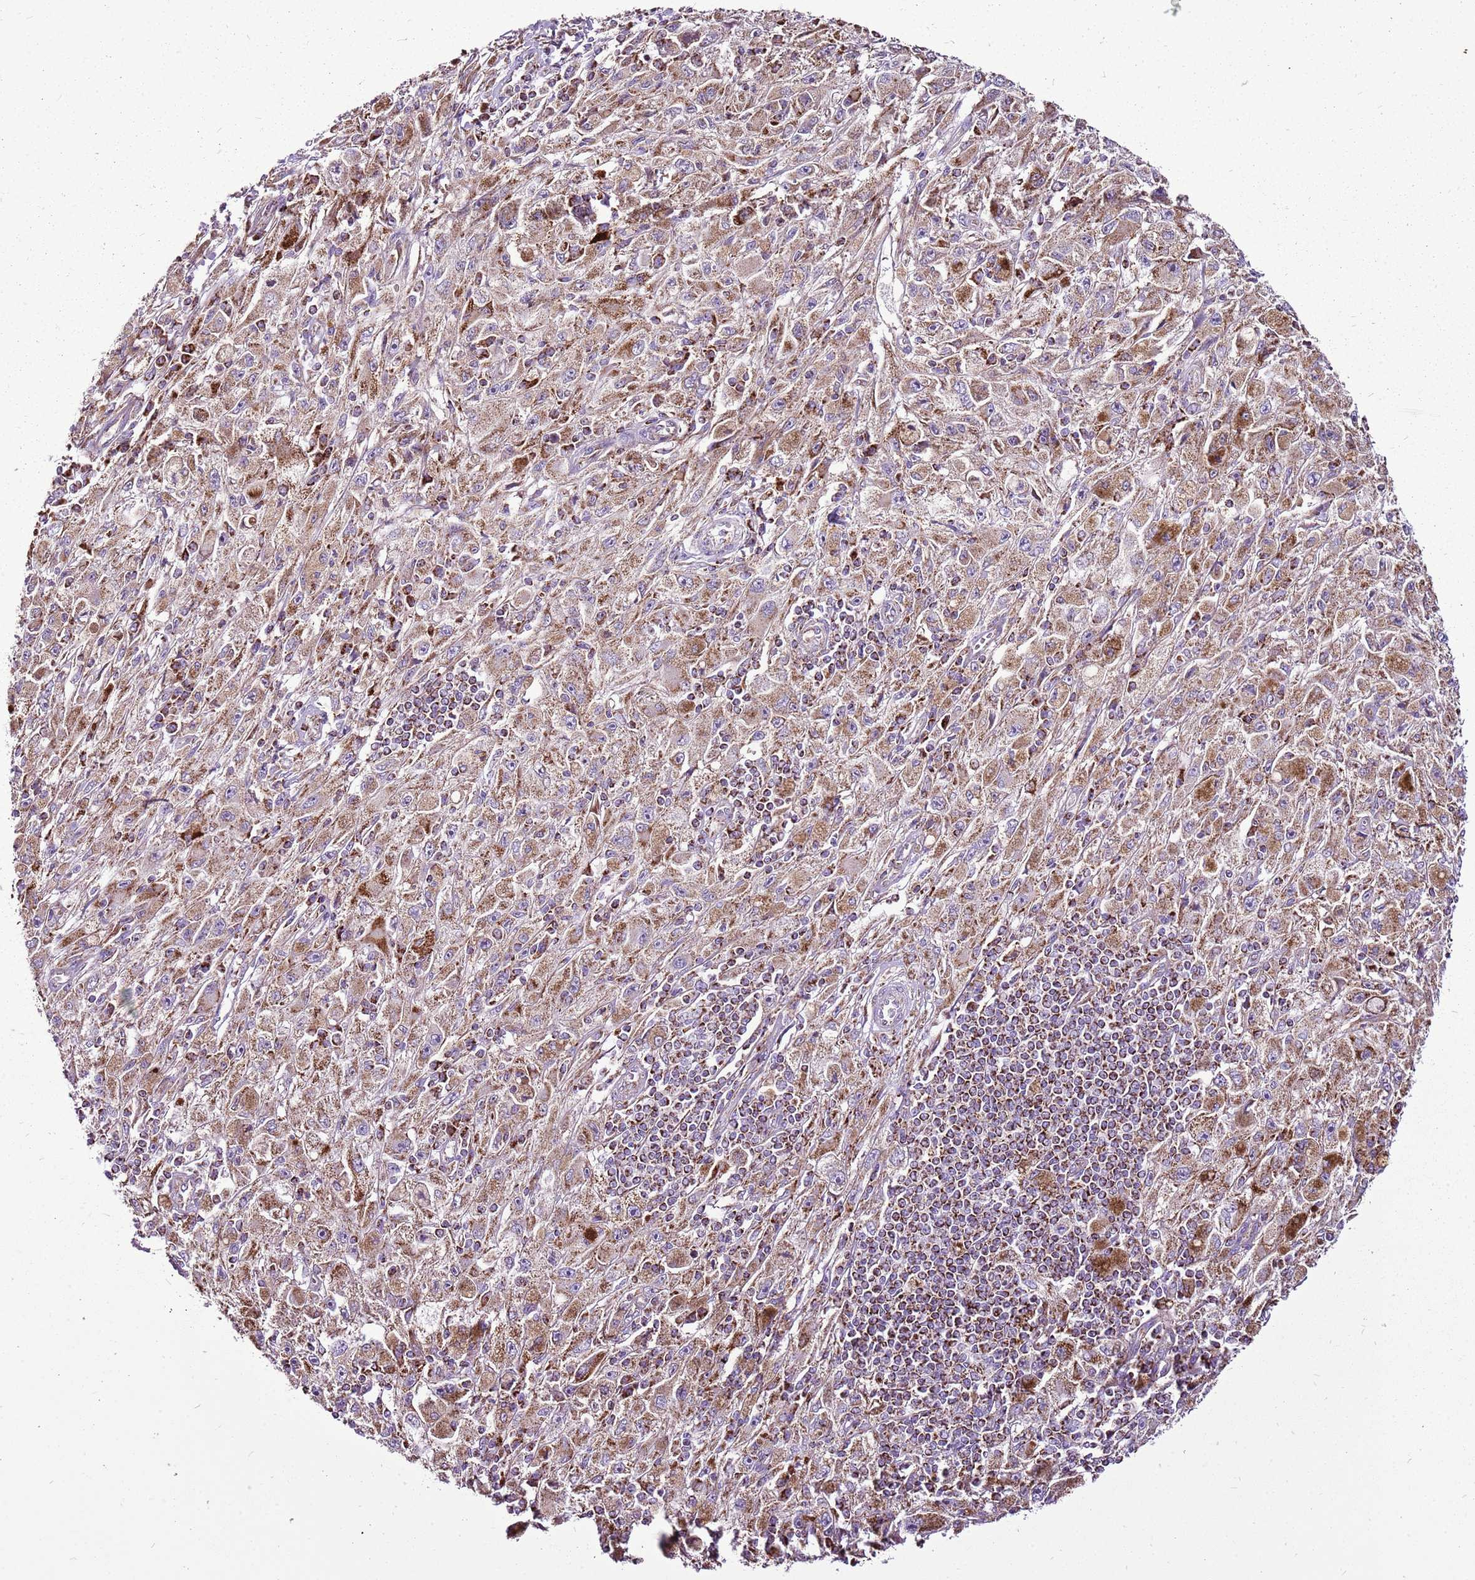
{"staining": {"intensity": "moderate", "quantity": ">75%", "location": "cytoplasmic/membranous"}, "tissue": "melanoma", "cell_type": "Tumor cells", "image_type": "cancer", "snomed": [{"axis": "morphology", "description": "Malignant melanoma, Metastatic site"}, {"axis": "topography", "description": "Skin"}], "caption": "Immunohistochemical staining of human melanoma reveals medium levels of moderate cytoplasmic/membranous staining in about >75% of tumor cells. The staining is performed using DAB (3,3'-diaminobenzidine) brown chromogen to label protein expression. The nuclei are counter-stained blue using hematoxylin.", "gene": "GCDH", "patient": {"sex": "male", "age": 53}}